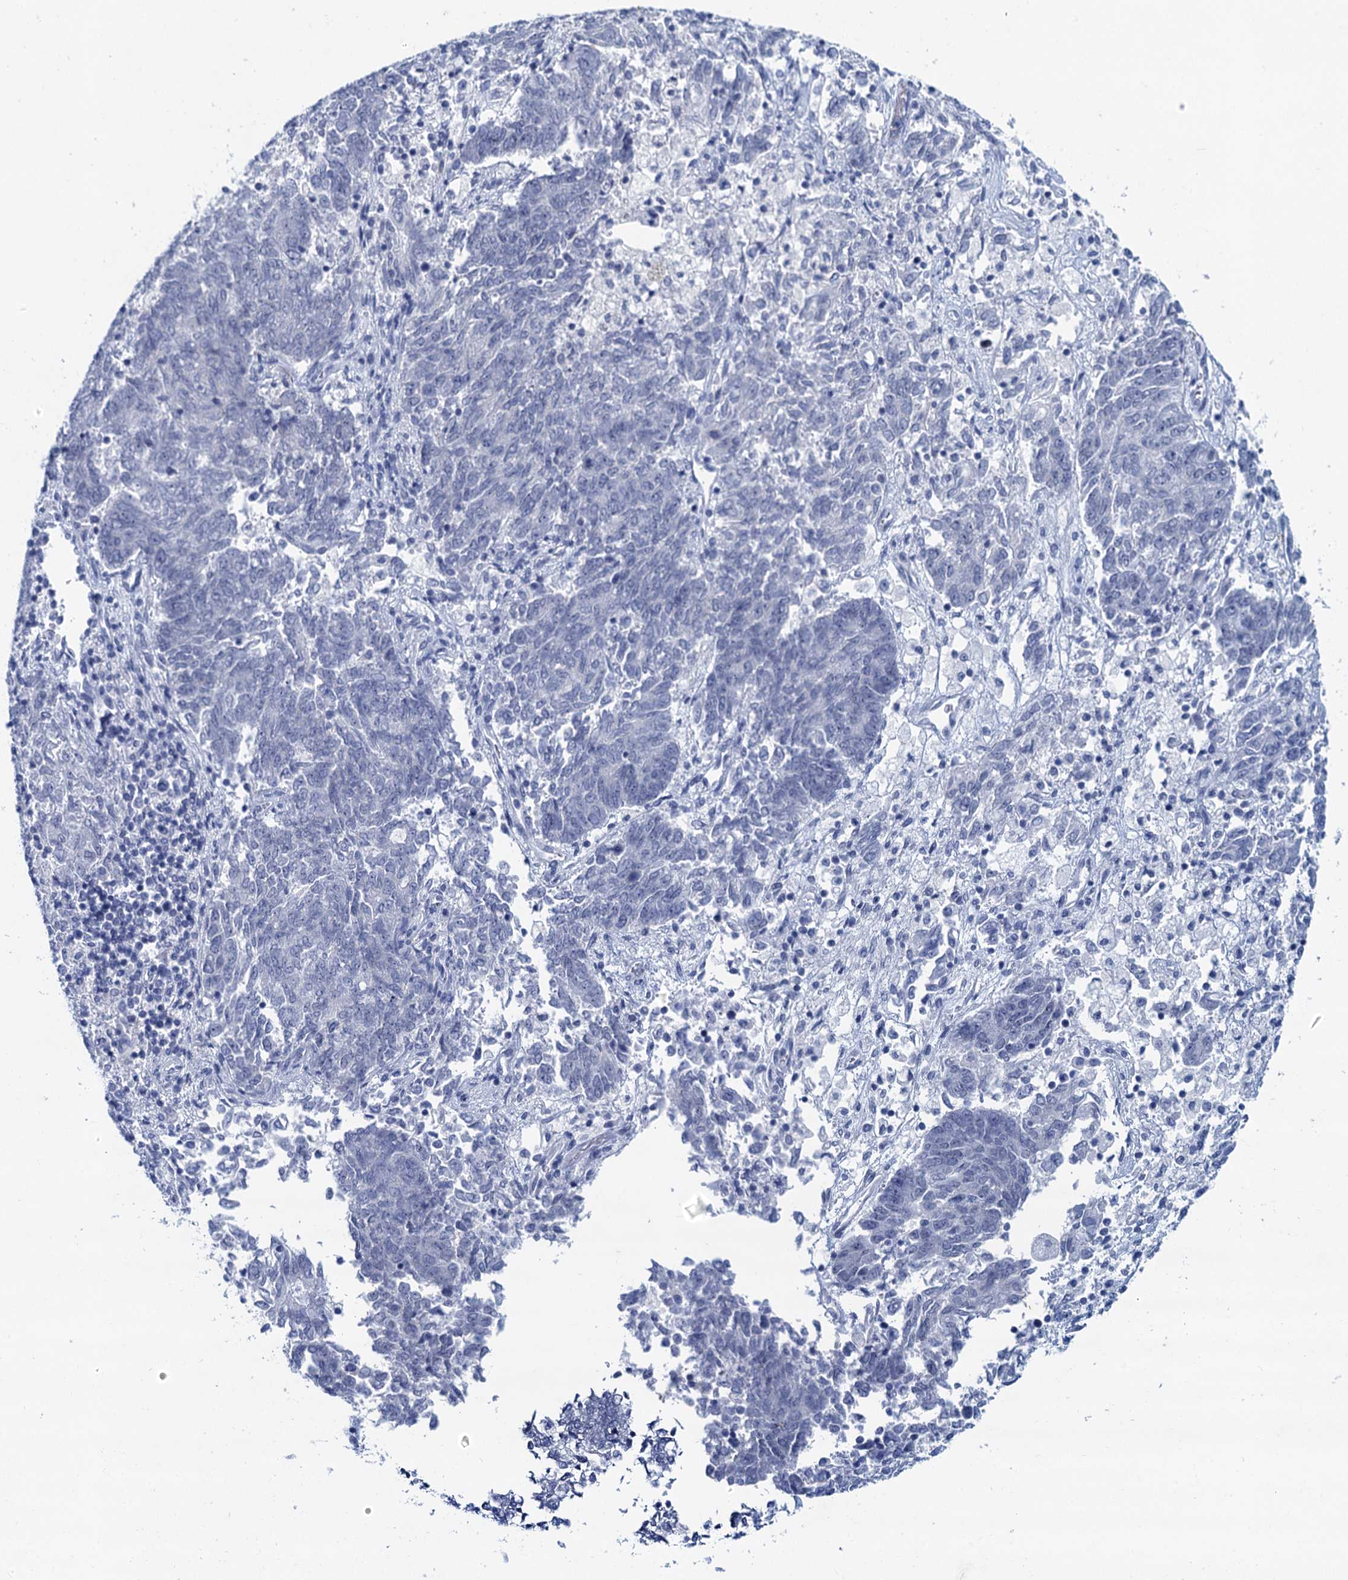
{"staining": {"intensity": "negative", "quantity": "none", "location": "none"}, "tissue": "endometrial cancer", "cell_type": "Tumor cells", "image_type": "cancer", "snomed": [{"axis": "morphology", "description": "Adenocarcinoma, NOS"}, {"axis": "topography", "description": "Endometrium"}], "caption": "The IHC image has no significant positivity in tumor cells of endometrial cancer (adenocarcinoma) tissue.", "gene": "HAPSTR1", "patient": {"sex": "female", "age": 80}}